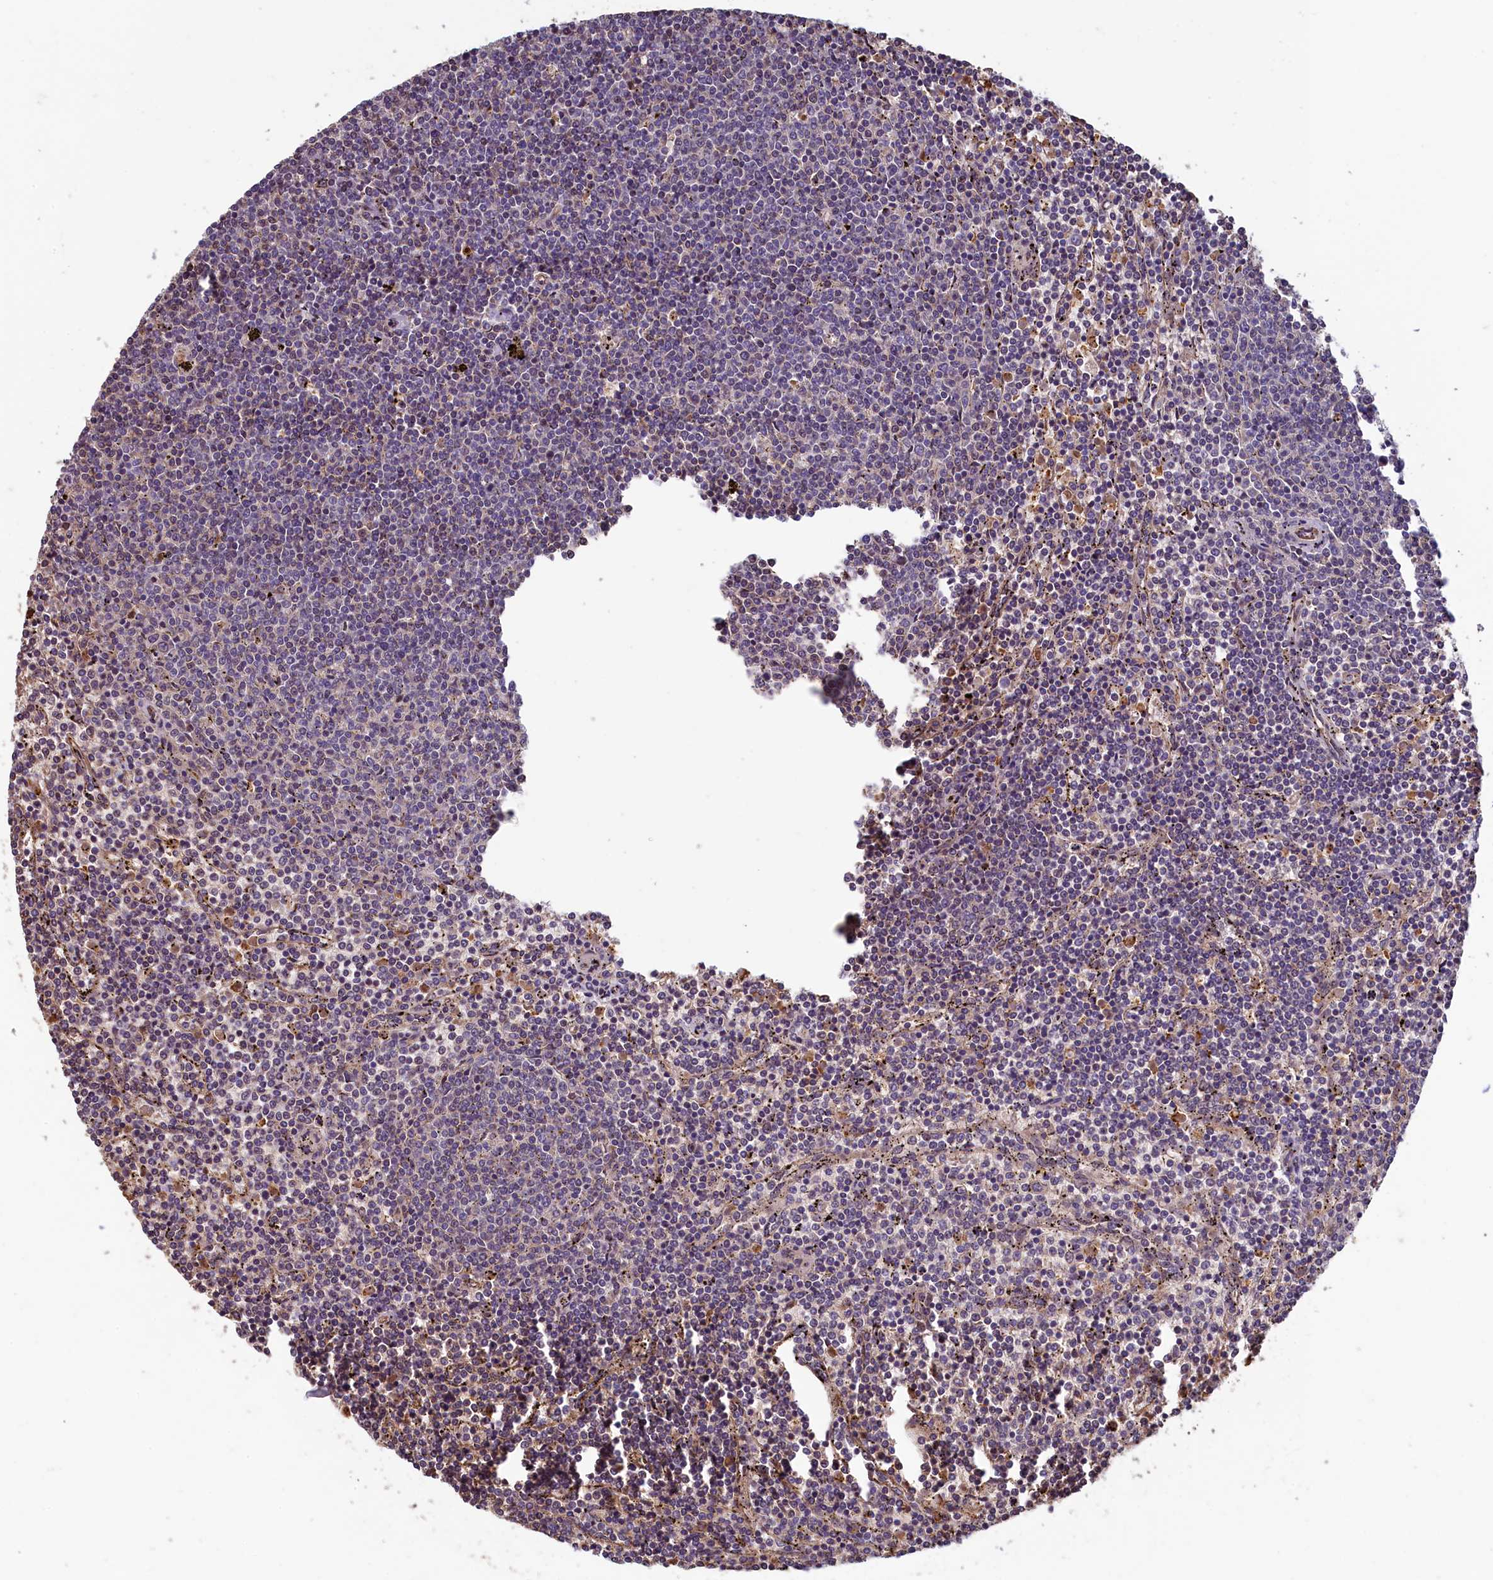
{"staining": {"intensity": "negative", "quantity": "none", "location": "none"}, "tissue": "lymphoma", "cell_type": "Tumor cells", "image_type": "cancer", "snomed": [{"axis": "morphology", "description": "Malignant lymphoma, non-Hodgkin's type, Low grade"}, {"axis": "topography", "description": "Spleen"}], "caption": "High magnification brightfield microscopy of malignant lymphoma, non-Hodgkin's type (low-grade) stained with DAB (brown) and counterstained with hematoxylin (blue): tumor cells show no significant staining. (Stains: DAB (3,3'-diaminobenzidine) IHC with hematoxylin counter stain, Microscopy: brightfield microscopy at high magnification).", "gene": "ACSBG1", "patient": {"sex": "female", "age": 50}}